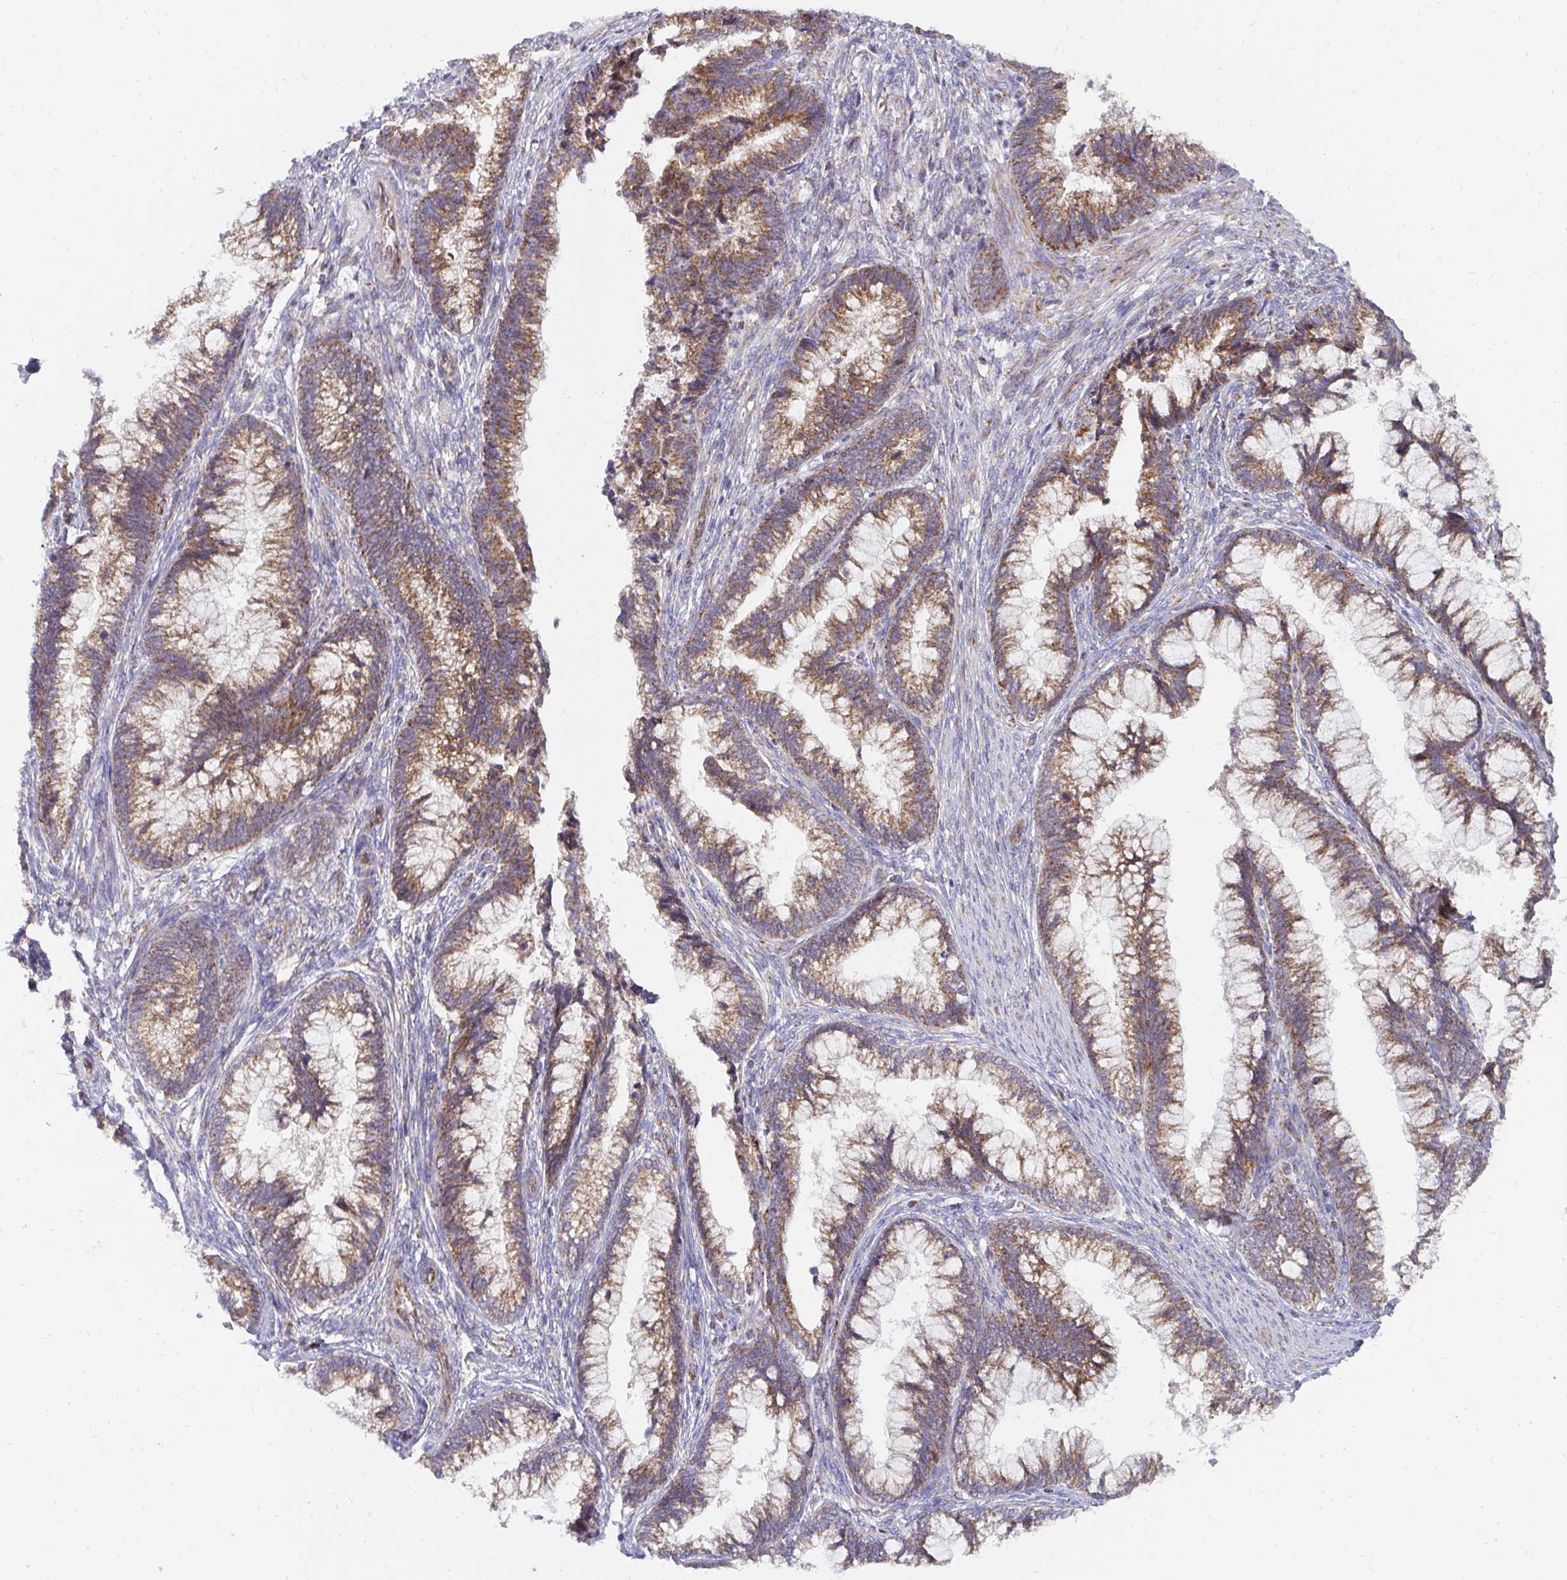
{"staining": {"intensity": "moderate", "quantity": ">75%", "location": "cytoplasmic/membranous"}, "tissue": "cervical cancer", "cell_type": "Tumor cells", "image_type": "cancer", "snomed": [{"axis": "morphology", "description": "Adenocarcinoma, NOS"}, {"axis": "topography", "description": "Cervix"}], "caption": "Tumor cells exhibit medium levels of moderate cytoplasmic/membranous expression in about >75% of cells in human adenocarcinoma (cervical).", "gene": "PC", "patient": {"sex": "female", "age": 44}}